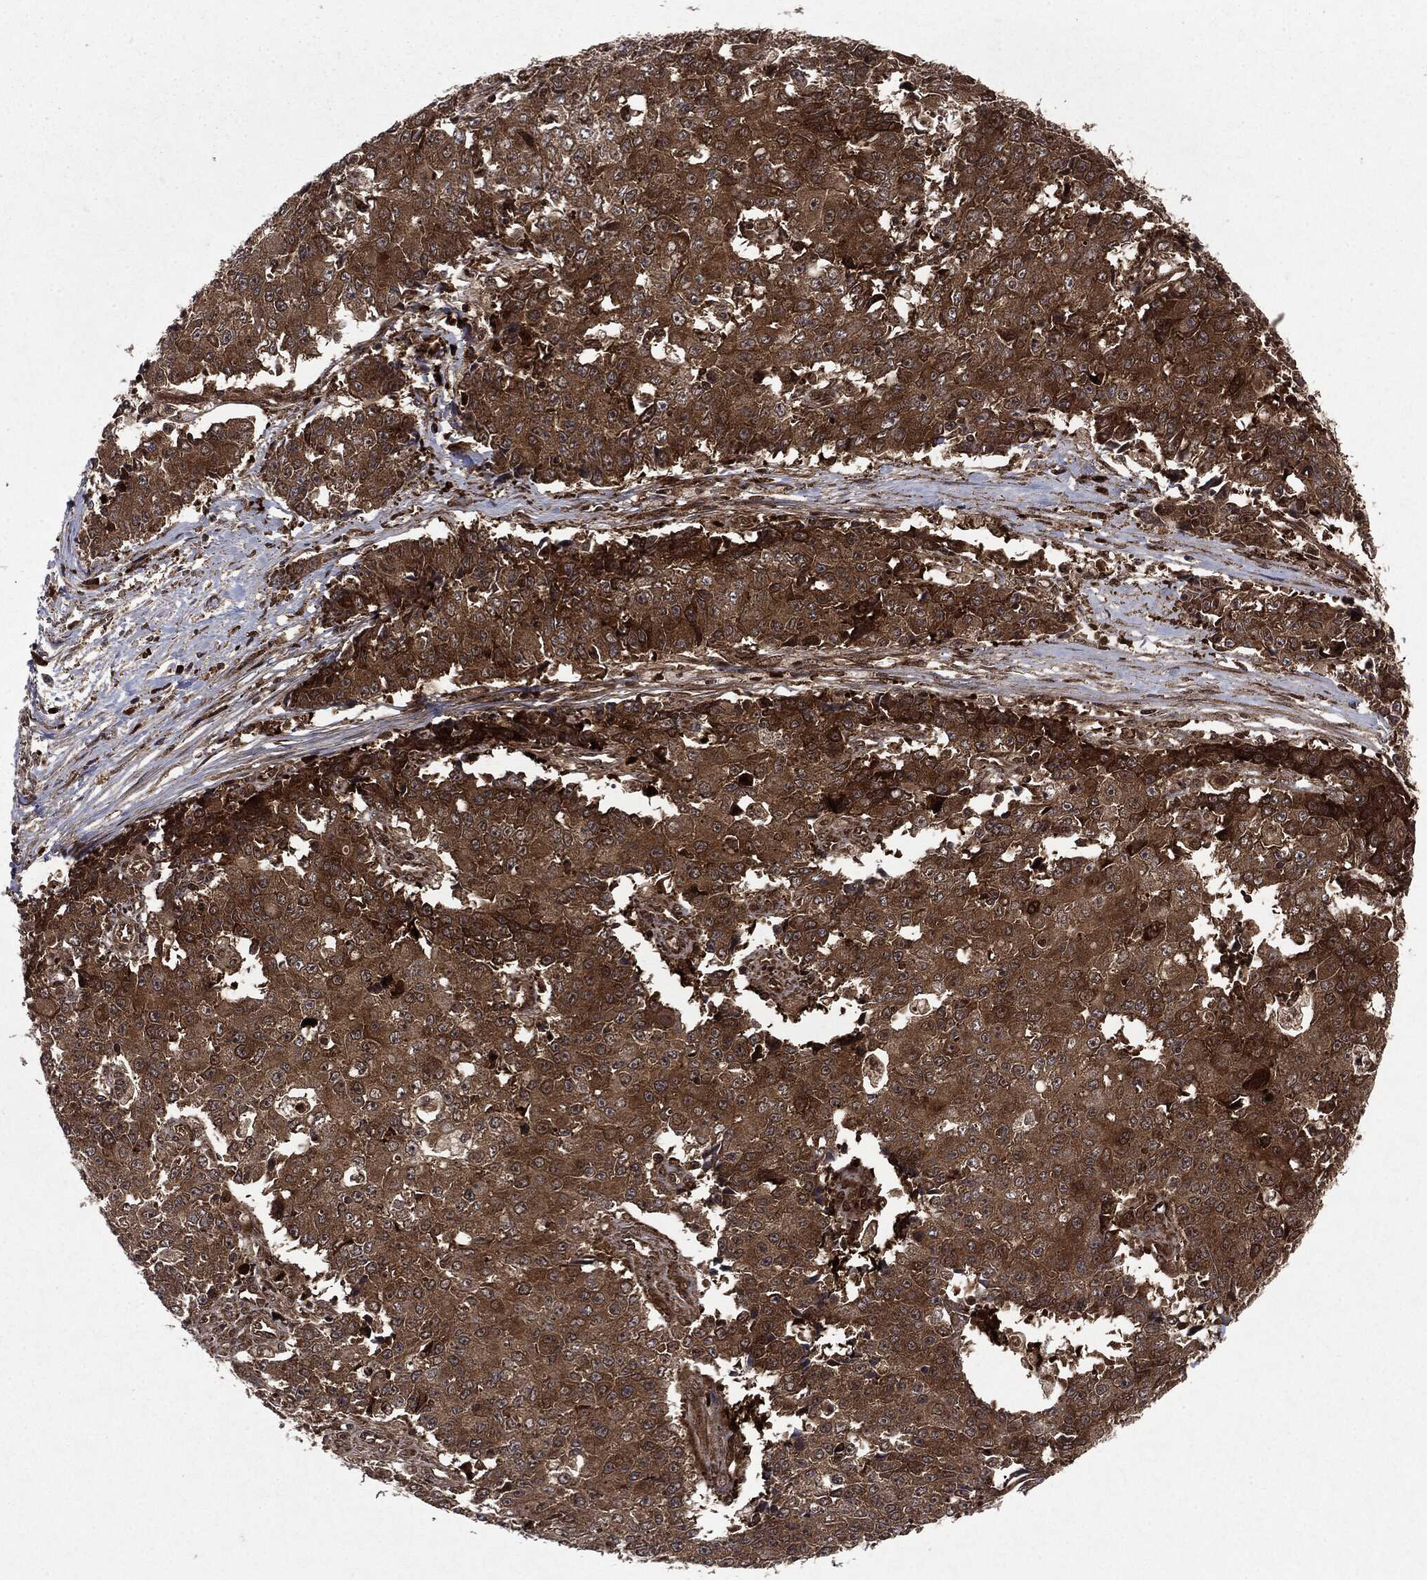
{"staining": {"intensity": "moderate", "quantity": ">75%", "location": "cytoplasmic/membranous"}, "tissue": "ovarian cancer", "cell_type": "Tumor cells", "image_type": "cancer", "snomed": [{"axis": "morphology", "description": "Carcinoma, endometroid"}, {"axis": "topography", "description": "Ovary"}], "caption": "There is medium levels of moderate cytoplasmic/membranous positivity in tumor cells of ovarian endometroid carcinoma, as demonstrated by immunohistochemical staining (brown color).", "gene": "OTUB1", "patient": {"sex": "female", "age": 42}}